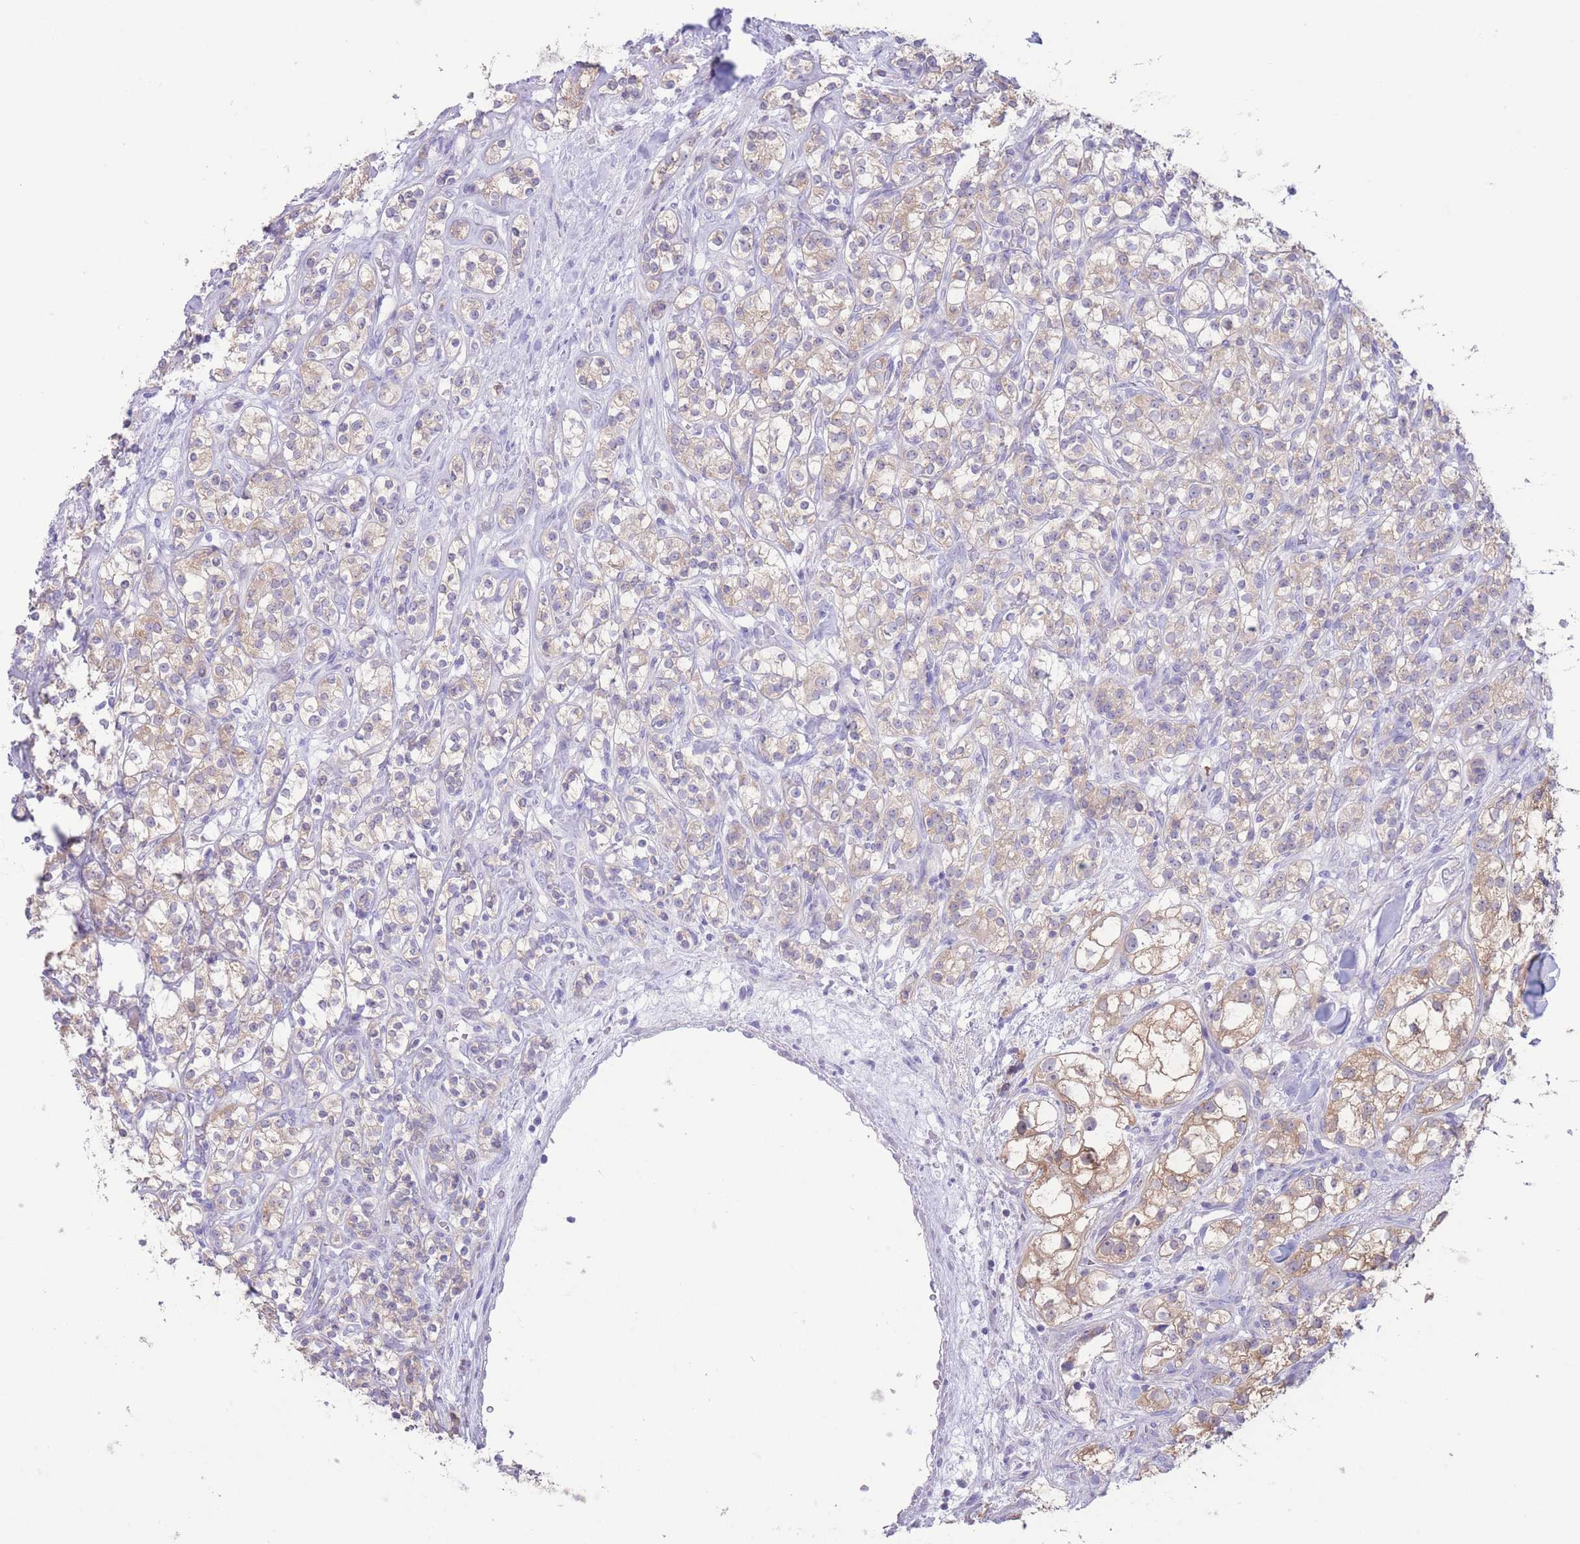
{"staining": {"intensity": "moderate", "quantity": ">75%", "location": "cytoplasmic/membranous"}, "tissue": "renal cancer", "cell_type": "Tumor cells", "image_type": "cancer", "snomed": [{"axis": "morphology", "description": "Adenocarcinoma, NOS"}, {"axis": "topography", "description": "Kidney"}], "caption": "The immunohistochemical stain labels moderate cytoplasmic/membranous expression in tumor cells of renal cancer tissue. (IHC, brightfield microscopy, high magnification).", "gene": "FAH", "patient": {"sex": "male", "age": 77}}